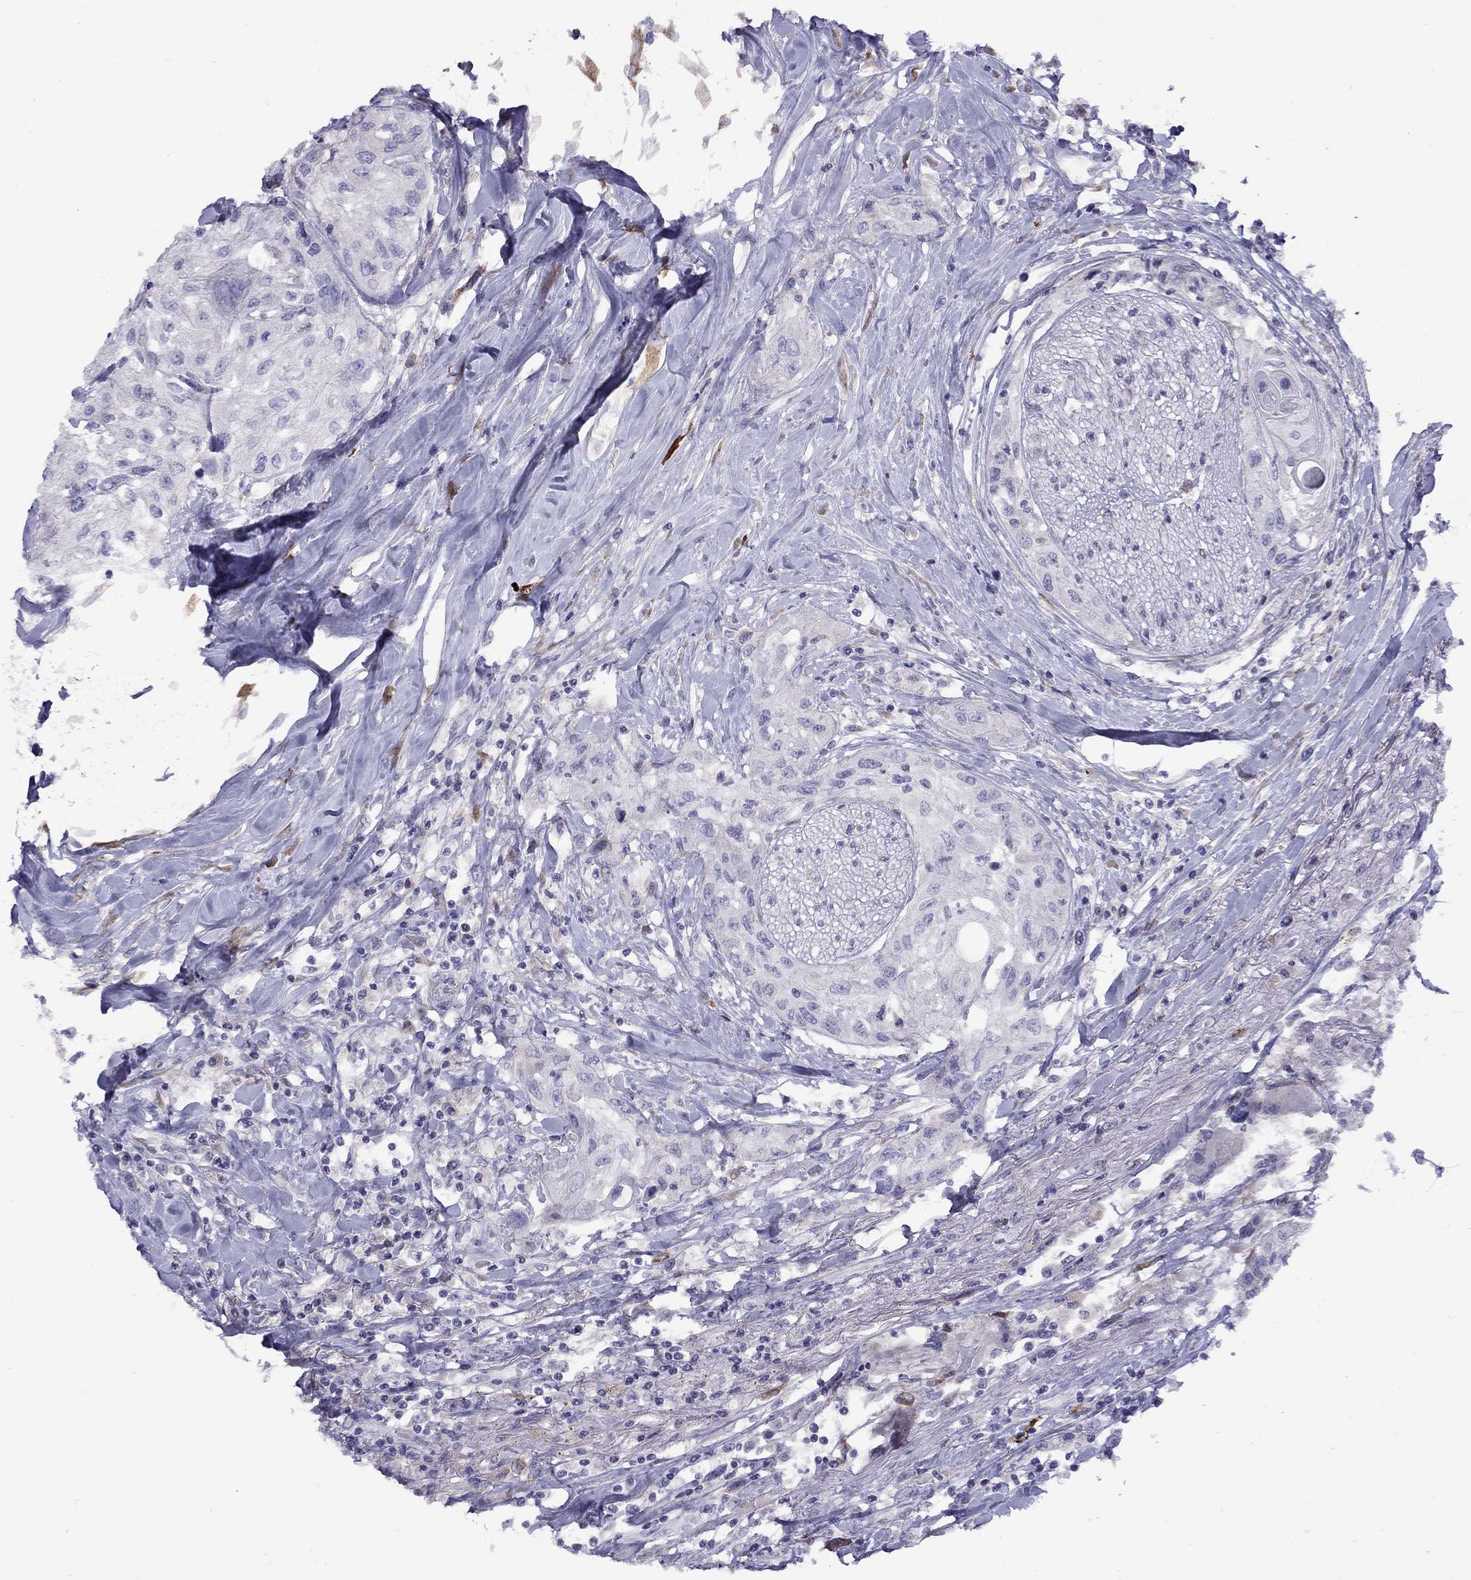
{"staining": {"intensity": "negative", "quantity": "none", "location": "none"}, "tissue": "head and neck cancer", "cell_type": "Tumor cells", "image_type": "cancer", "snomed": [{"axis": "morphology", "description": "Normal tissue, NOS"}, {"axis": "morphology", "description": "Squamous cell carcinoma, NOS"}, {"axis": "topography", "description": "Oral tissue"}, {"axis": "topography", "description": "Peripheral nerve tissue"}, {"axis": "topography", "description": "Head-Neck"}], "caption": "A high-resolution image shows IHC staining of head and neck squamous cell carcinoma, which displays no significant expression in tumor cells. The staining is performed using DAB (3,3'-diaminobenzidine) brown chromogen with nuclei counter-stained in using hematoxylin.", "gene": "CPNE4", "patient": {"sex": "female", "age": 59}}